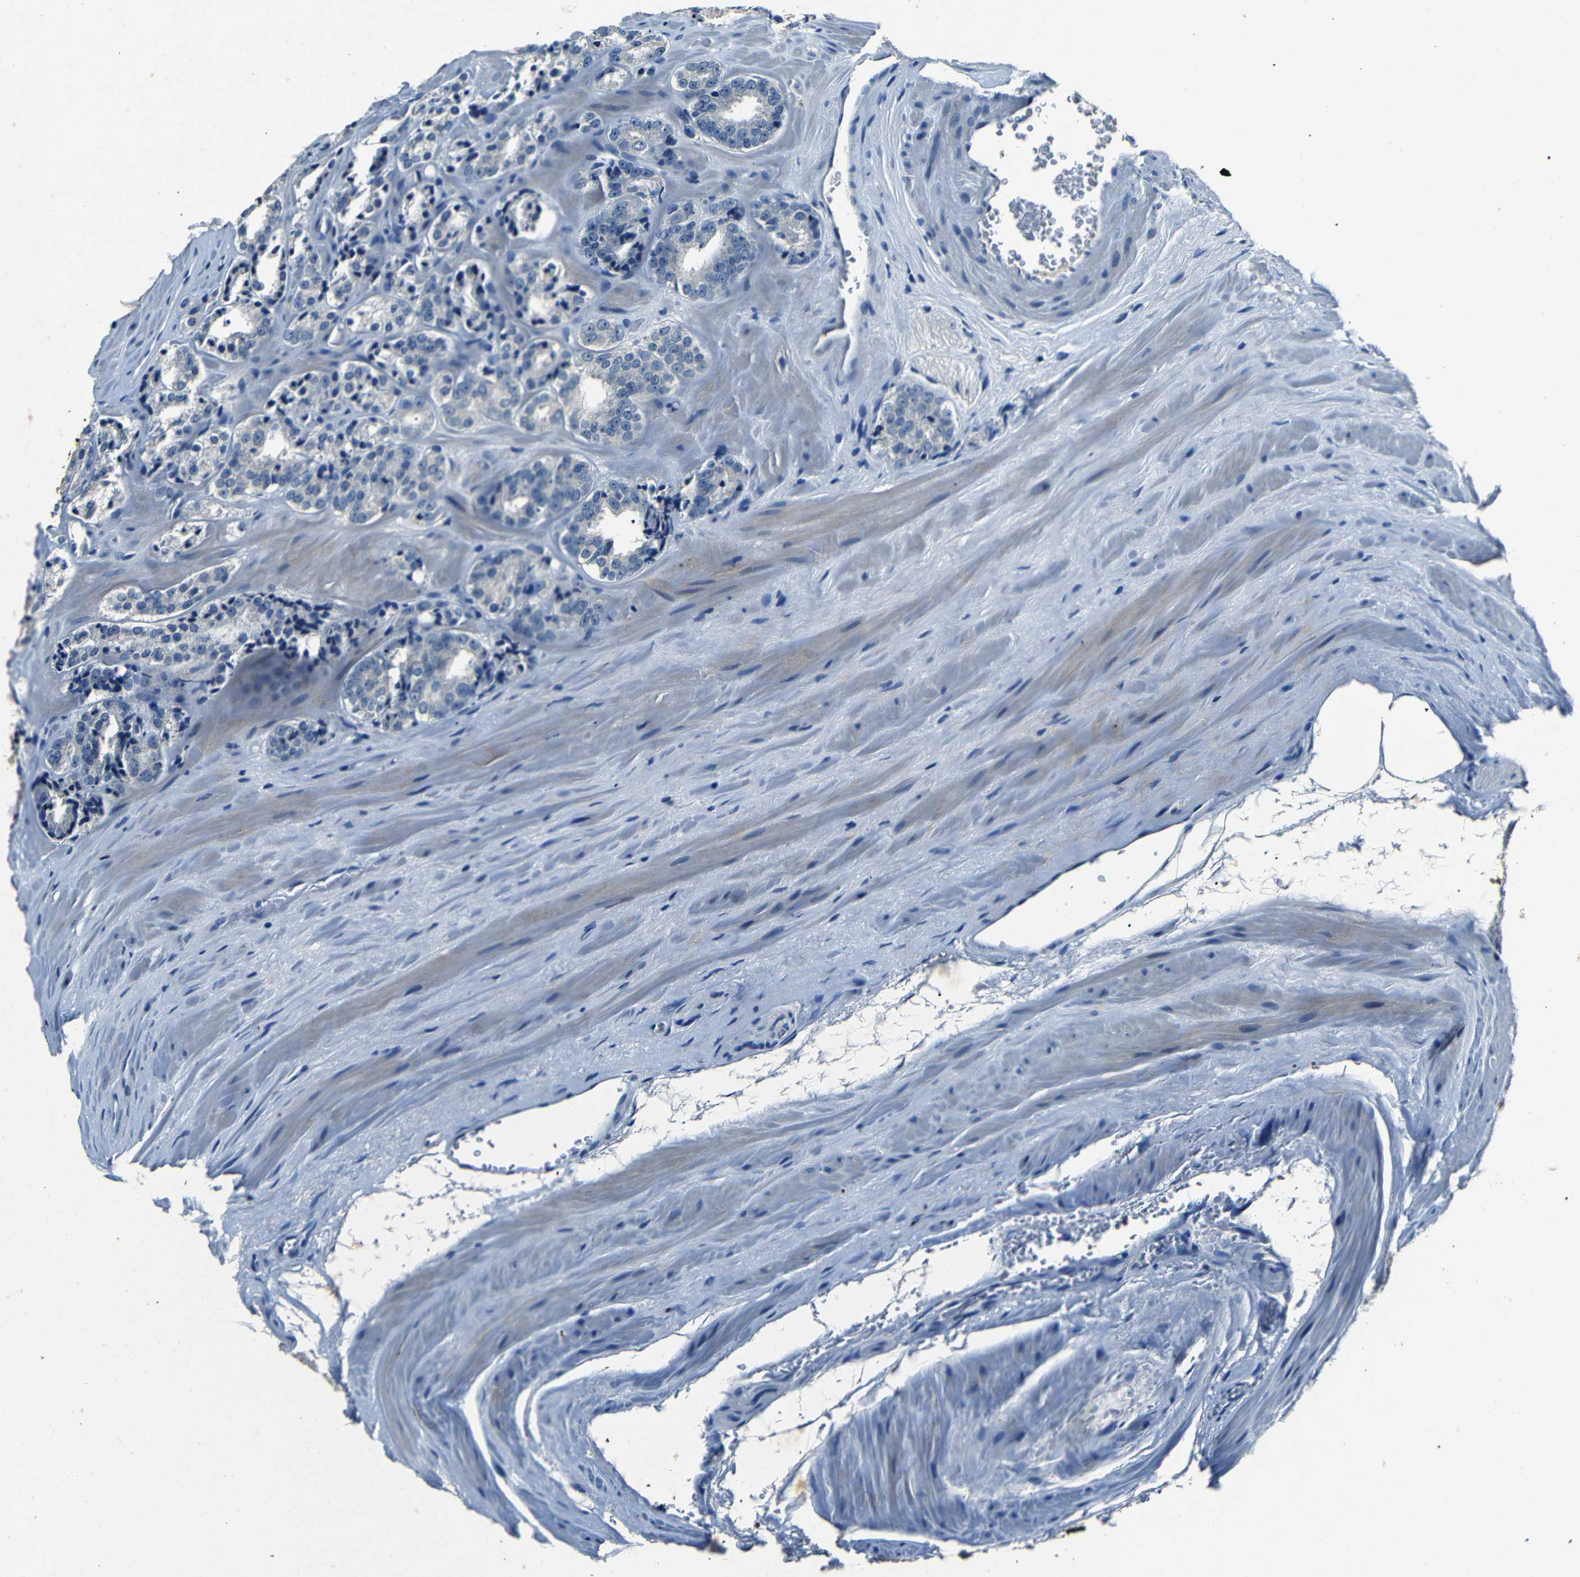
{"staining": {"intensity": "negative", "quantity": "none", "location": "none"}, "tissue": "prostate cancer", "cell_type": "Tumor cells", "image_type": "cancer", "snomed": [{"axis": "morphology", "description": "Adenocarcinoma, High grade"}, {"axis": "topography", "description": "Prostate"}], "caption": "Immunohistochemical staining of prostate high-grade adenocarcinoma exhibits no significant staining in tumor cells. (DAB (3,3'-diaminobenzidine) immunohistochemistry (IHC) visualized using brightfield microscopy, high magnification).", "gene": "NCMAP", "patient": {"sex": "male", "age": 60}}